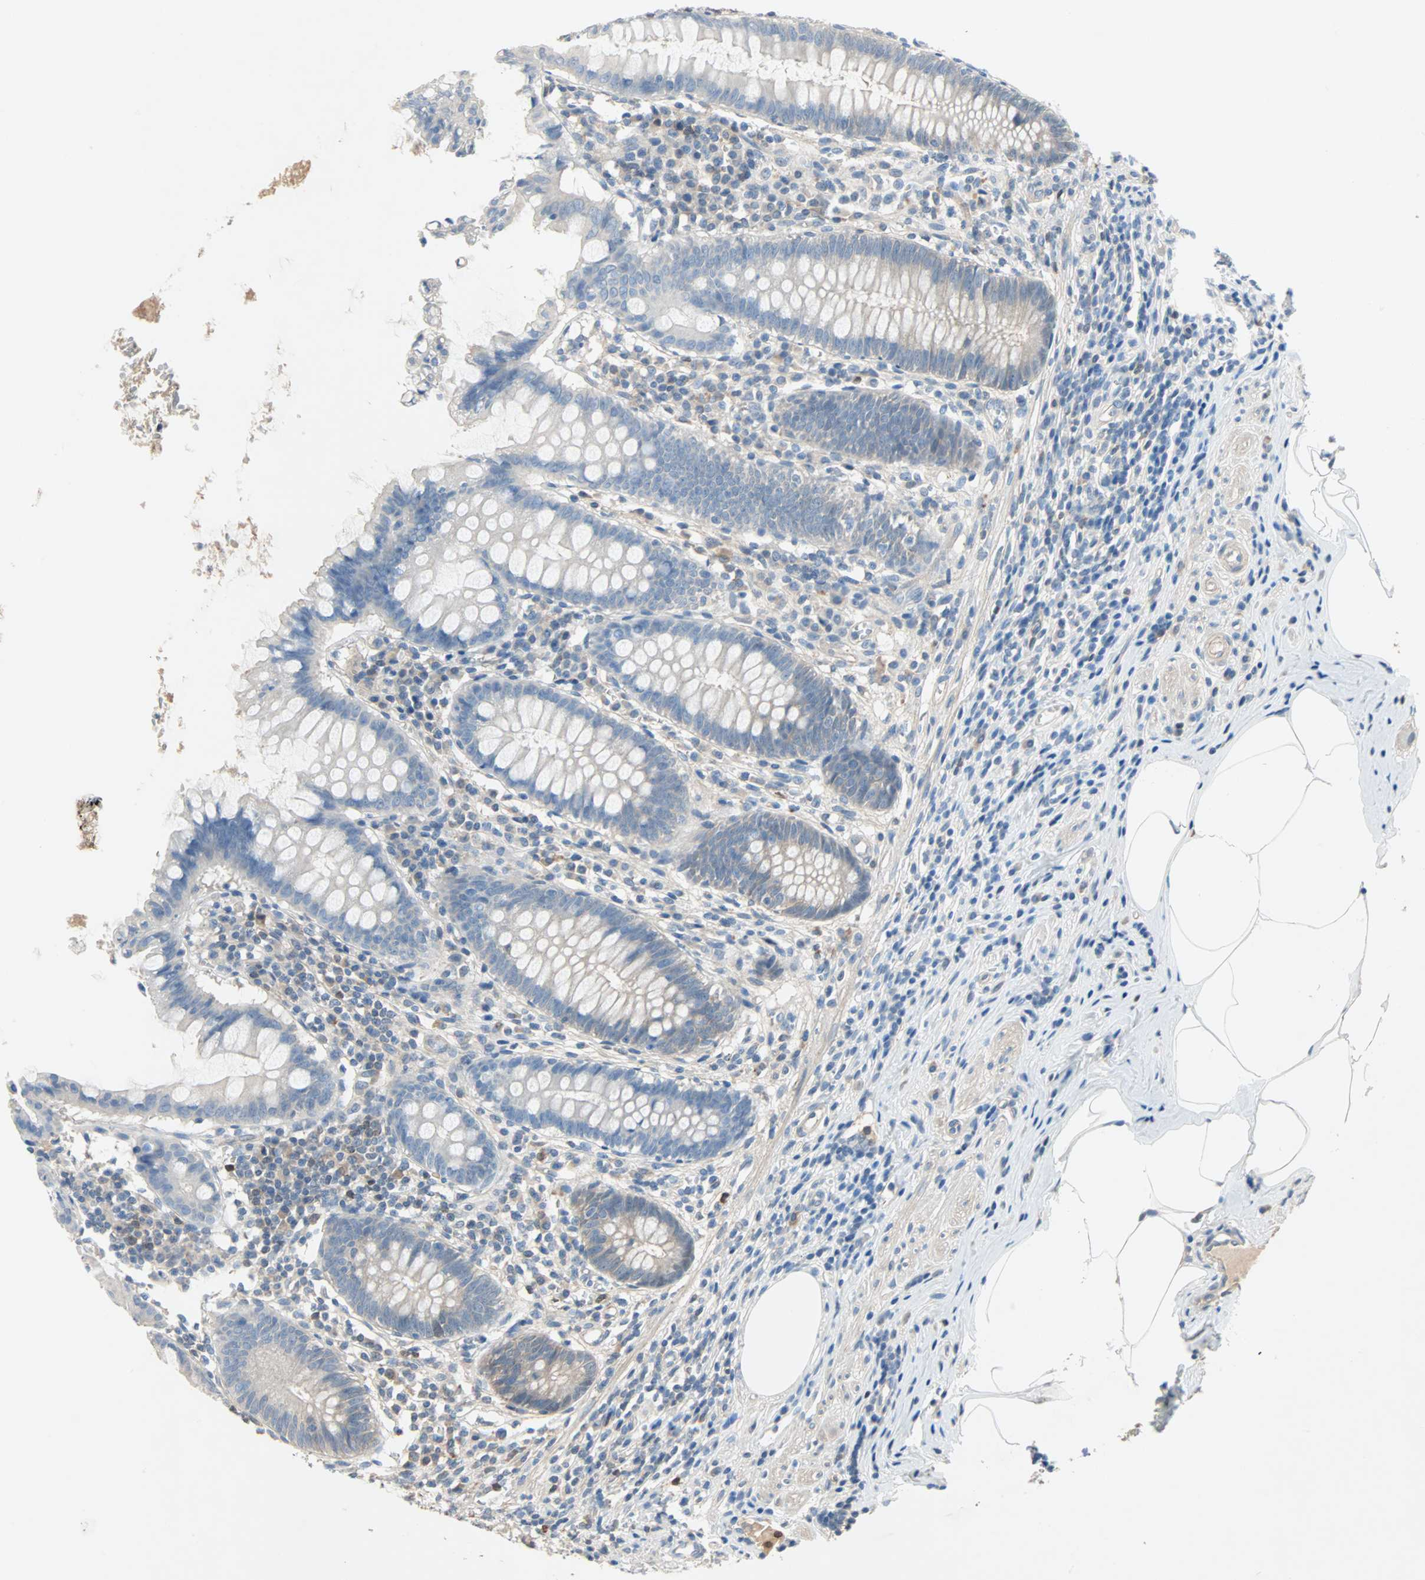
{"staining": {"intensity": "moderate", "quantity": "25%-75%", "location": "cytoplasmic/membranous"}, "tissue": "appendix", "cell_type": "Glandular cells", "image_type": "normal", "snomed": [{"axis": "morphology", "description": "Normal tissue, NOS"}, {"axis": "topography", "description": "Appendix"}], "caption": "High-power microscopy captured an immunohistochemistry photomicrograph of normal appendix, revealing moderate cytoplasmic/membranous positivity in approximately 25%-75% of glandular cells. (brown staining indicates protein expression, while blue staining denotes nuclei).", "gene": "TNFRSF12A", "patient": {"sex": "female", "age": 50}}